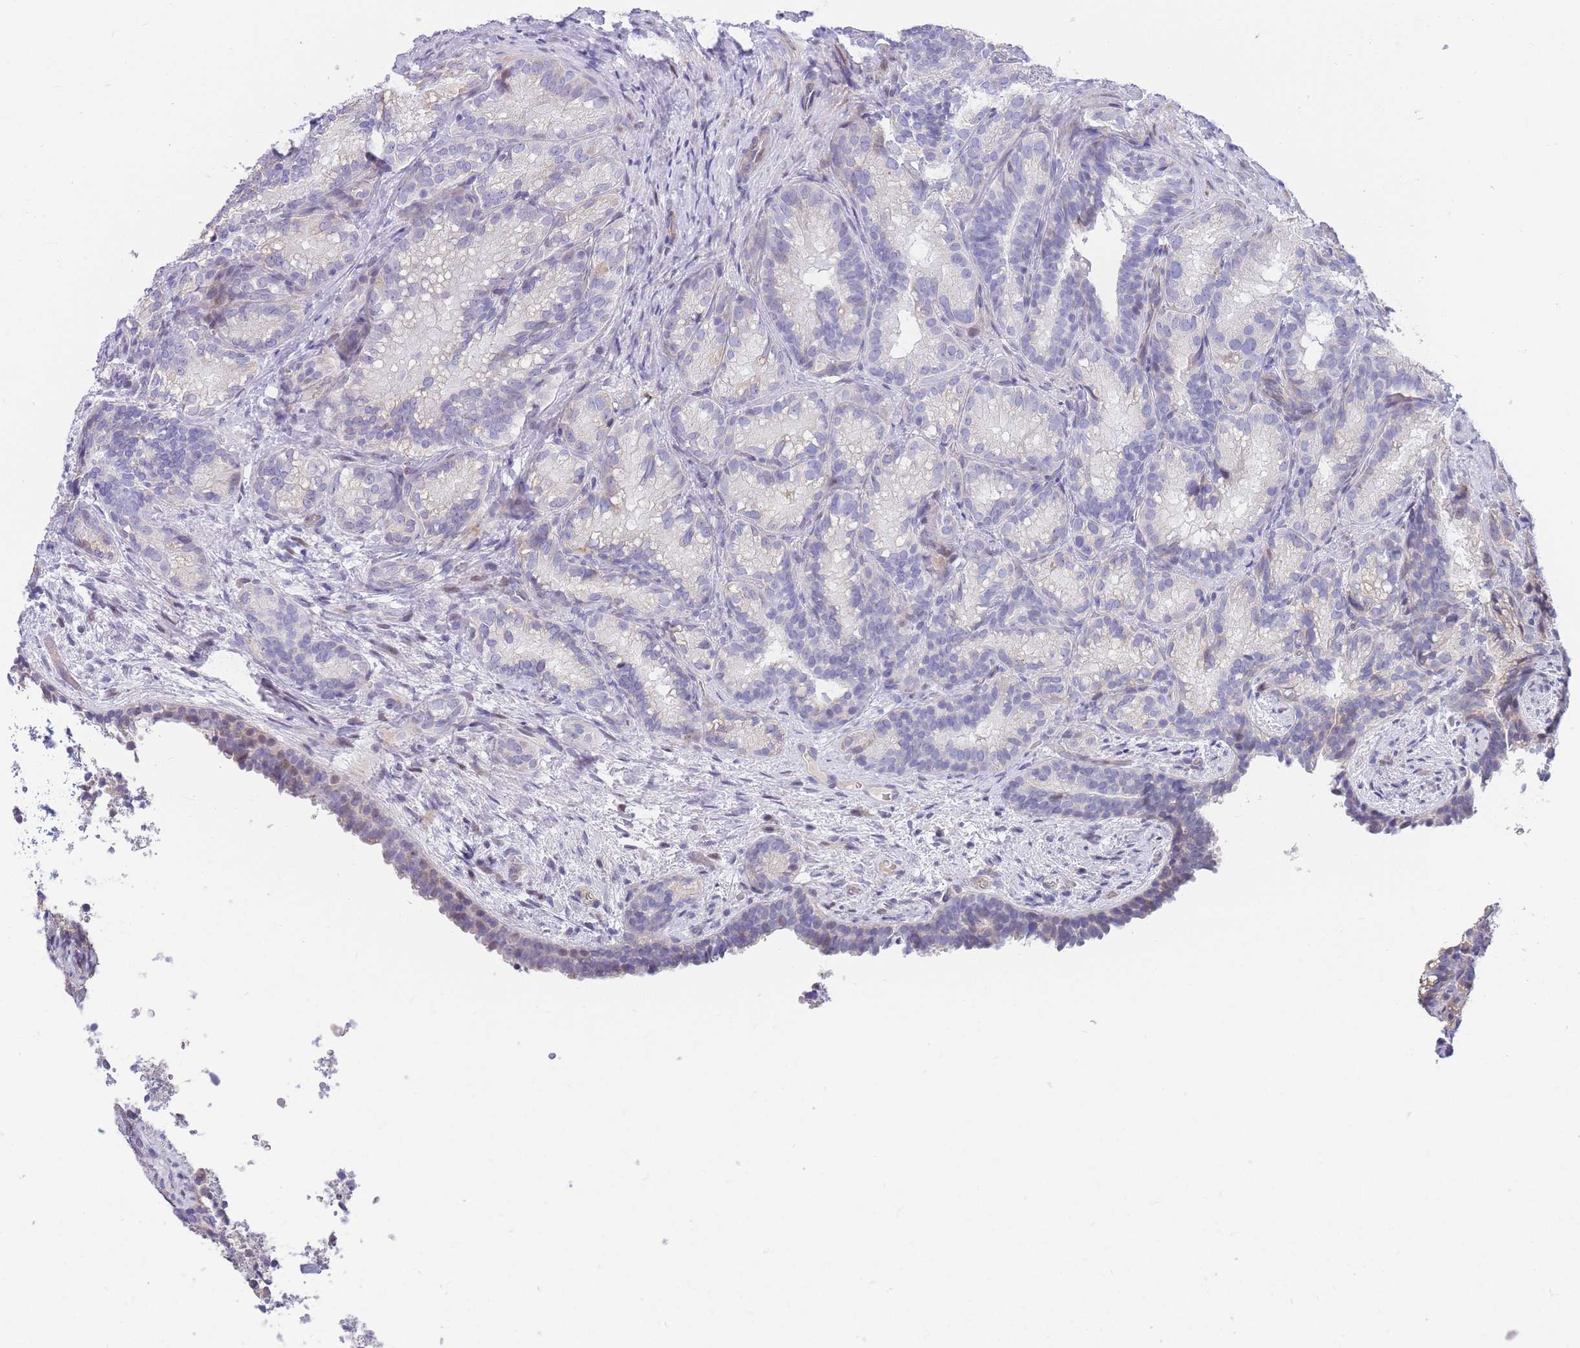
{"staining": {"intensity": "weak", "quantity": "<25%", "location": "nuclear"}, "tissue": "seminal vesicle", "cell_type": "Glandular cells", "image_type": "normal", "snomed": [{"axis": "morphology", "description": "Normal tissue, NOS"}, {"axis": "topography", "description": "Seminal veicle"}], "caption": "The immunohistochemistry (IHC) histopathology image has no significant expression in glandular cells of seminal vesicle. The staining was performed using DAB (3,3'-diaminobenzidine) to visualize the protein expression in brown, while the nuclei were stained in blue with hematoxylin (Magnification: 20x).", "gene": "SHCBP1", "patient": {"sex": "male", "age": 58}}